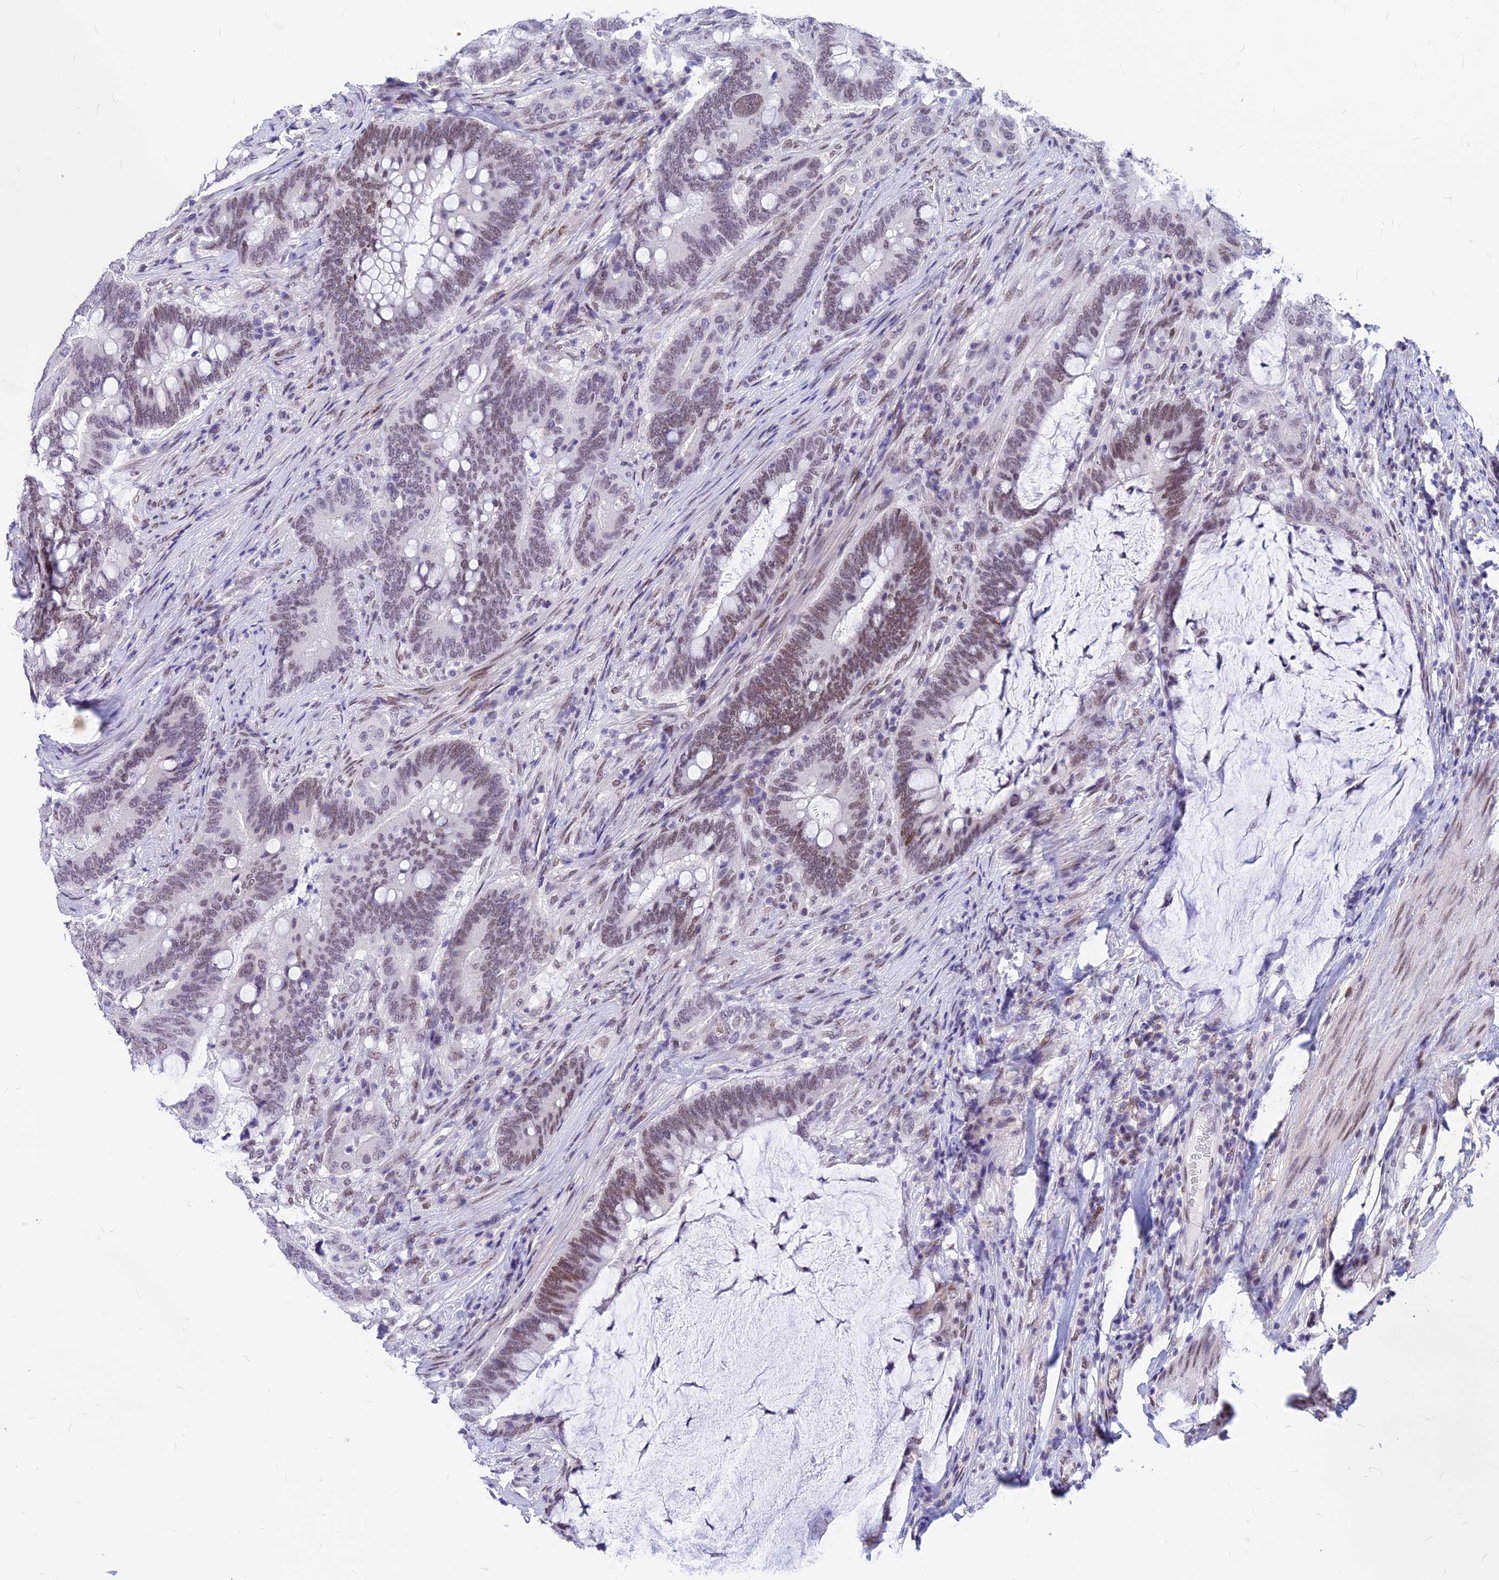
{"staining": {"intensity": "moderate", "quantity": ">75%", "location": "nuclear"}, "tissue": "colorectal cancer", "cell_type": "Tumor cells", "image_type": "cancer", "snomed": [{"axis": "morphology", "description": "Adenocarcinoma, NOS"}, {"axis": "topography", "description": "Colon"}], "caption": "There is medium levels of moderate nuclear positivity in tumor cells of colorectal adenocarcinoma, as demonstrated by immunohistochemical staining (brown color).", "gene": "KCTD13", "patient": {"sex": "female", "age": 66}}